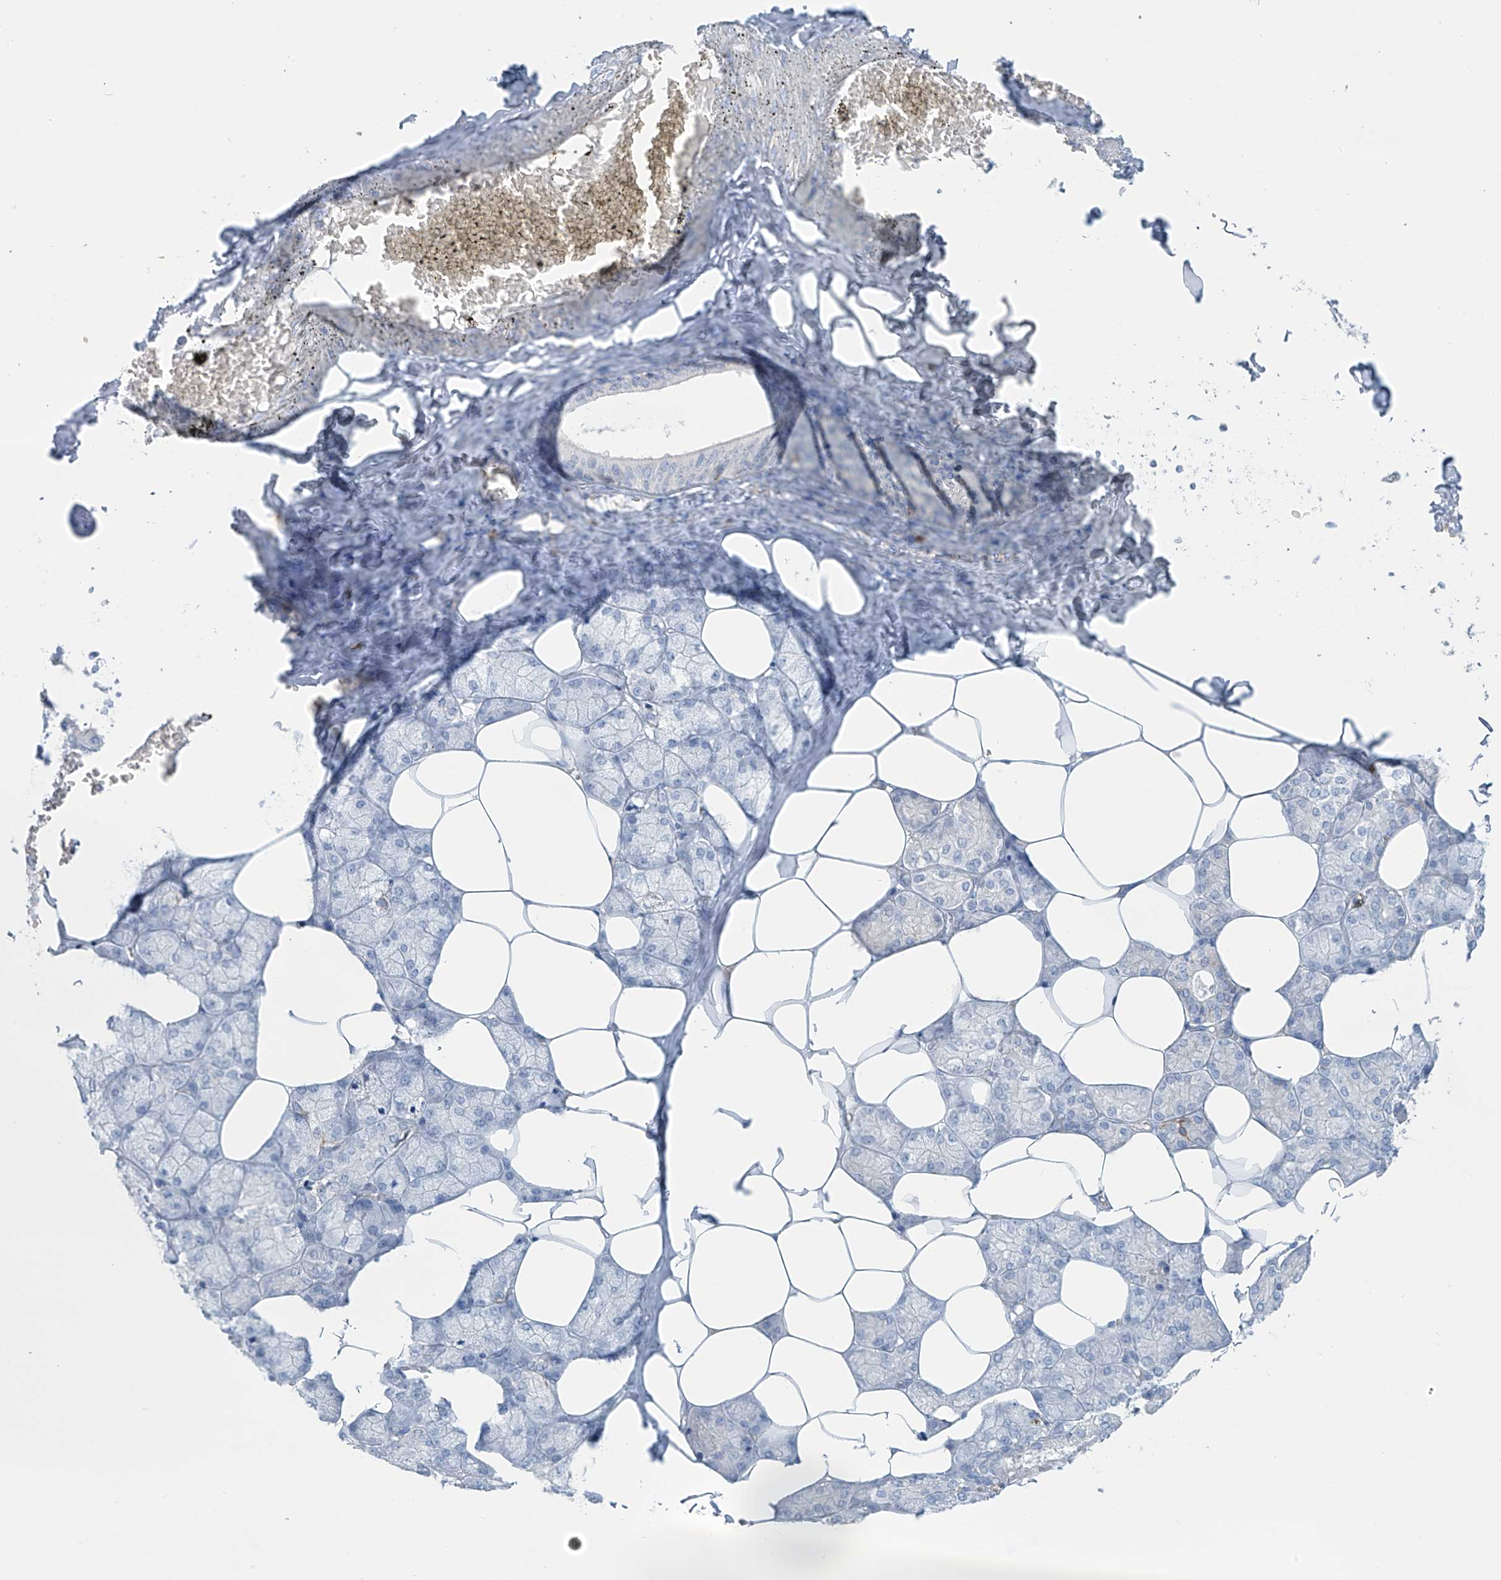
{"staining": {"intensity": "negative", "quantity": "none", "location": "none"}, "tissue": "salivary gland", "cell_type": "Glandular cells", "image_type": "normal", "snomed": [{"axis": "morphology", "description": "Normal tissue, NOS"}, {"axis": "topography", "description": "Salivary gland"}], "caption": "Histopathology image shows no significant protein staining in glandular cells of normal salivary gland. (Immunohistochemistry (ihc), brightfield microscopy, high magnification).", "gene": "TRMT2B", "patient": {"sex": "male", "age": 62}}